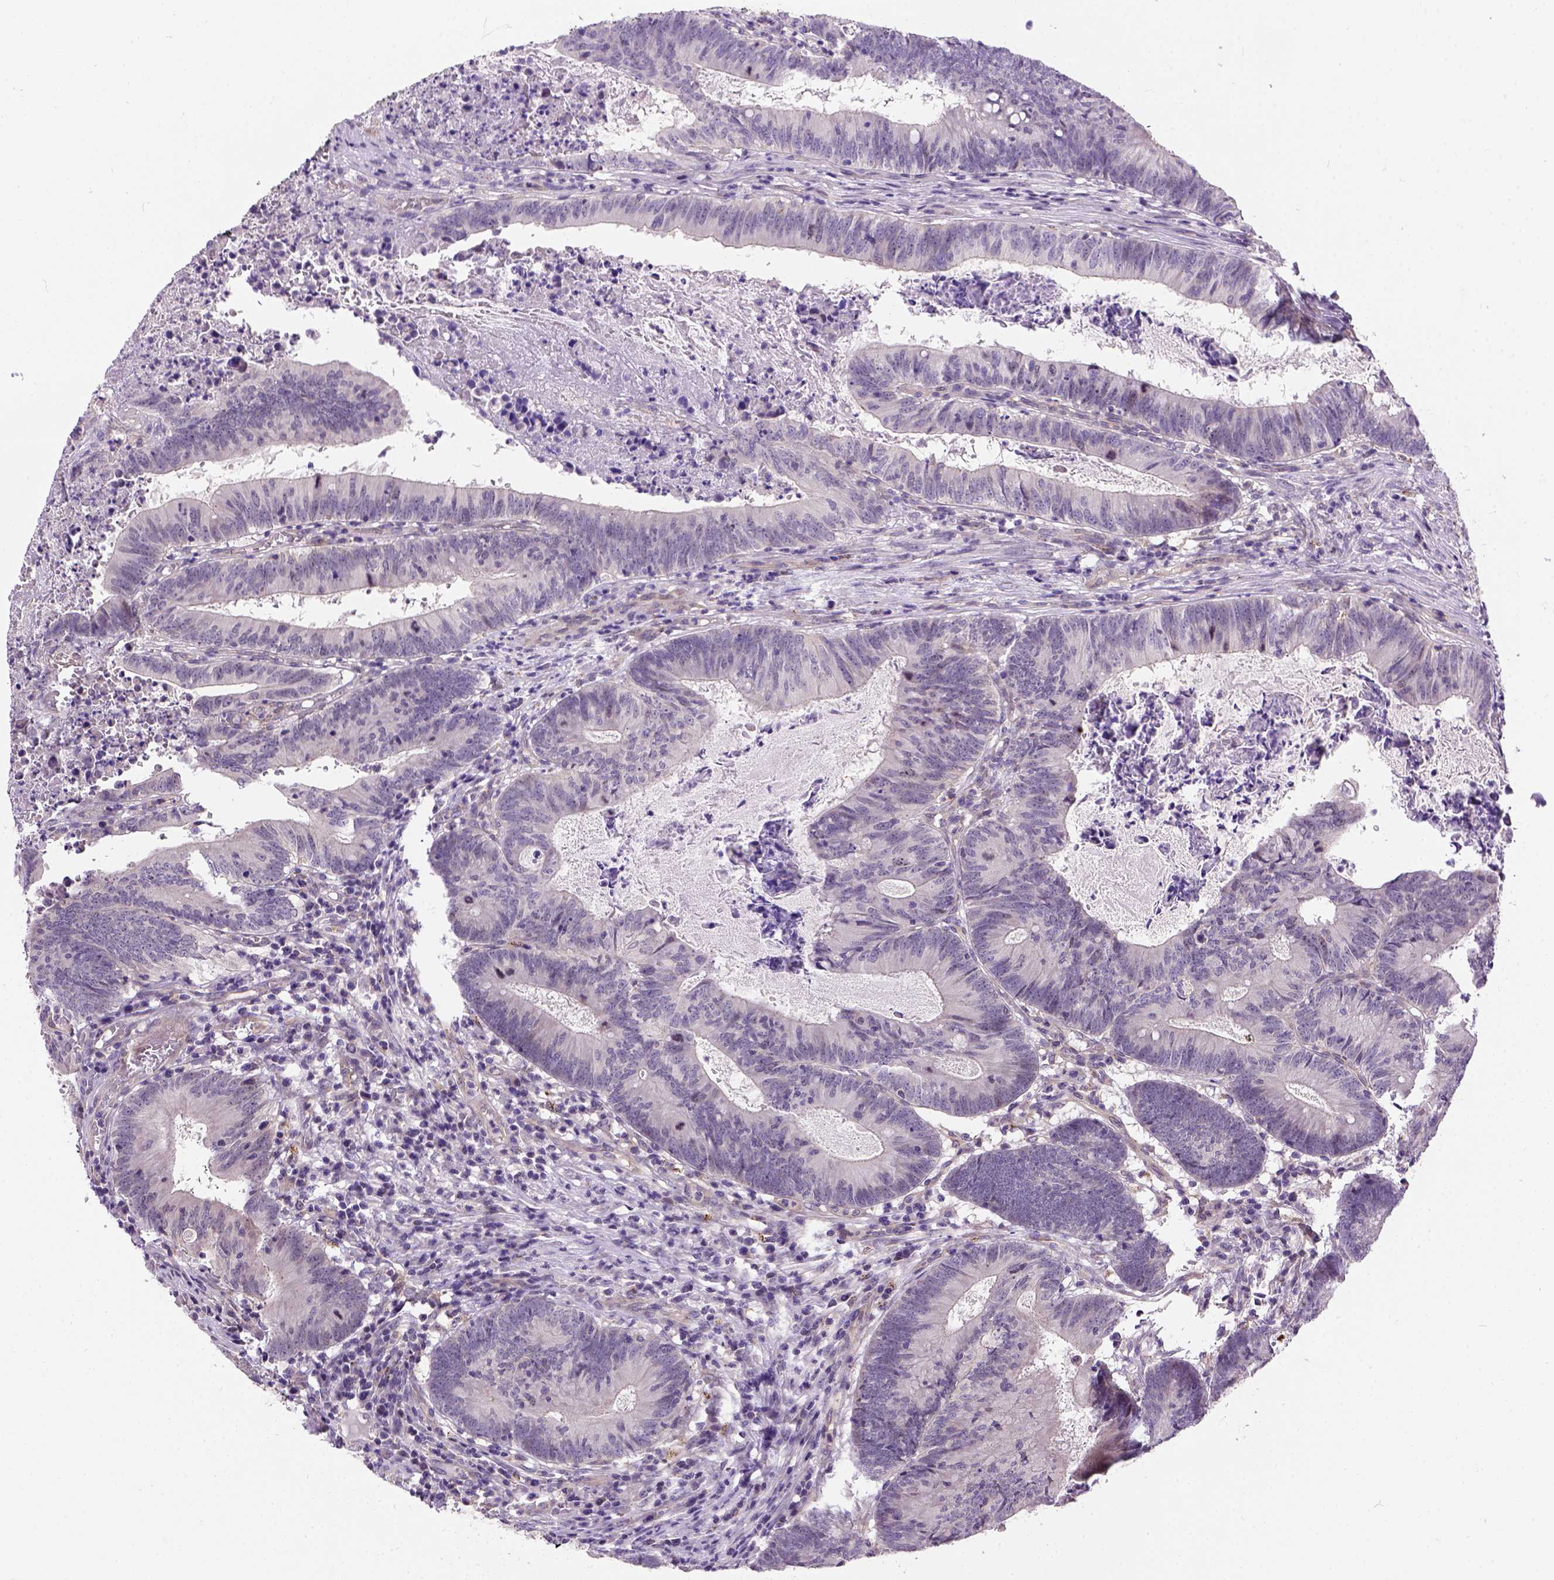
{"staining": {"intensity": "negative", "quantity": "none", "location": "none"}, "tissue": "colorectal cancer", "cell_type": "Tumor cells", "image_type": "cancer", "snomed": [{"axis": "morphology", "description": "Adenocarcinoma, NOS"}, {"axis": "topography", "description": "Colon"}], "caption": "There is no significant positivity in tumor cells of colorectal adenocarcinoma. Nuclei are stained in blue.", "gene": "KAZN", "patient": {"sex": "female", "age": 70}}